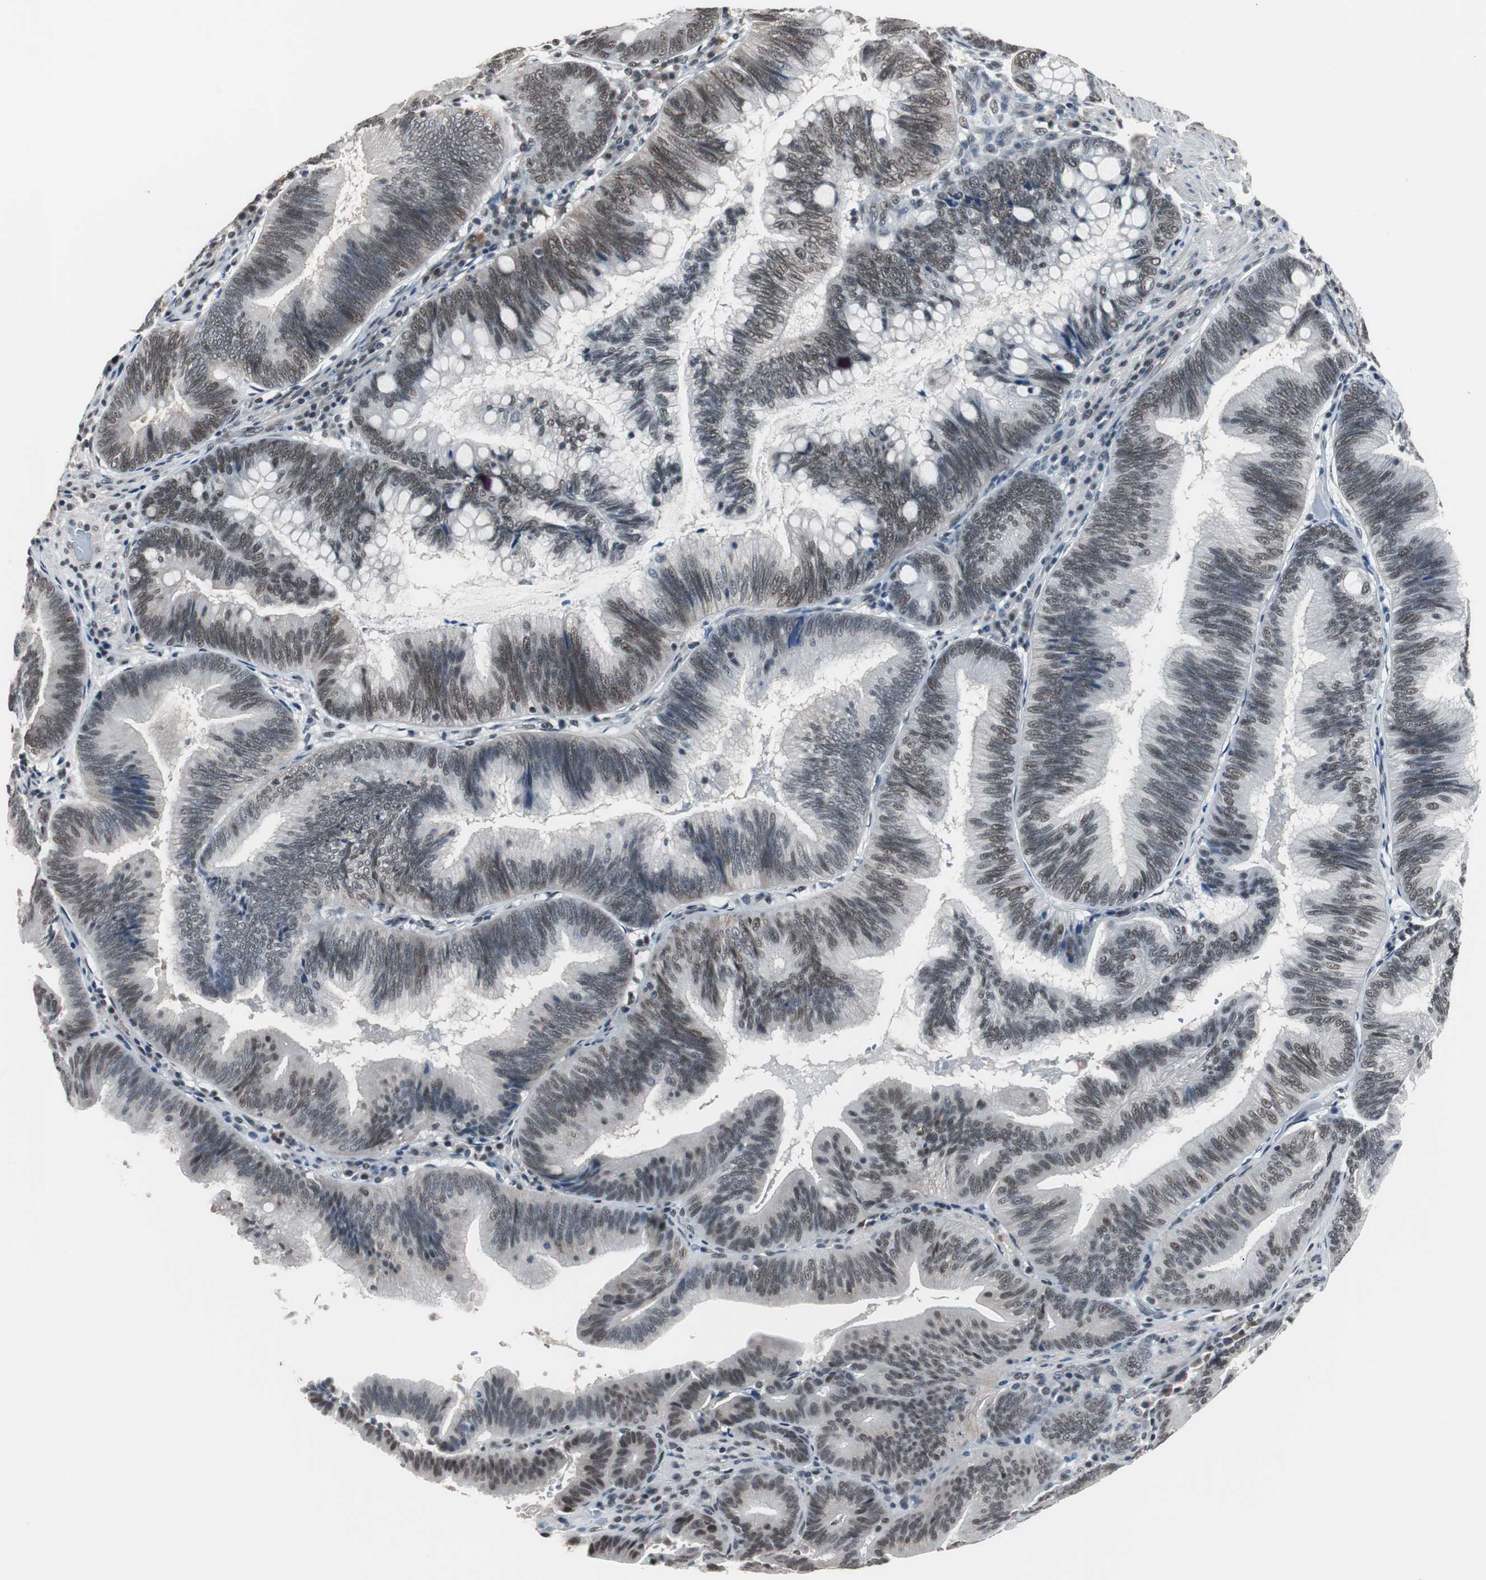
{"staining": {"intensity": "moderate", "quantity": ">75%", "location": "nuclear"}, "tissue": "pancreatic cancer", "cell_type": "Tumor cells", "image_type": "cancer", "snomed": [{"axis": "morphology", "description": "Adenocarcinoma, NOS"}, {"axis": "topography", "description": "Pancreas"}], "caption": "A medium amount of moderate nuclear expression is present in about >75% of tumor cells in pancreatic cancer (adenocarcinoma) tissue.", "gene": "TAF7", "patient": {"sex": "male", "age": 82}}